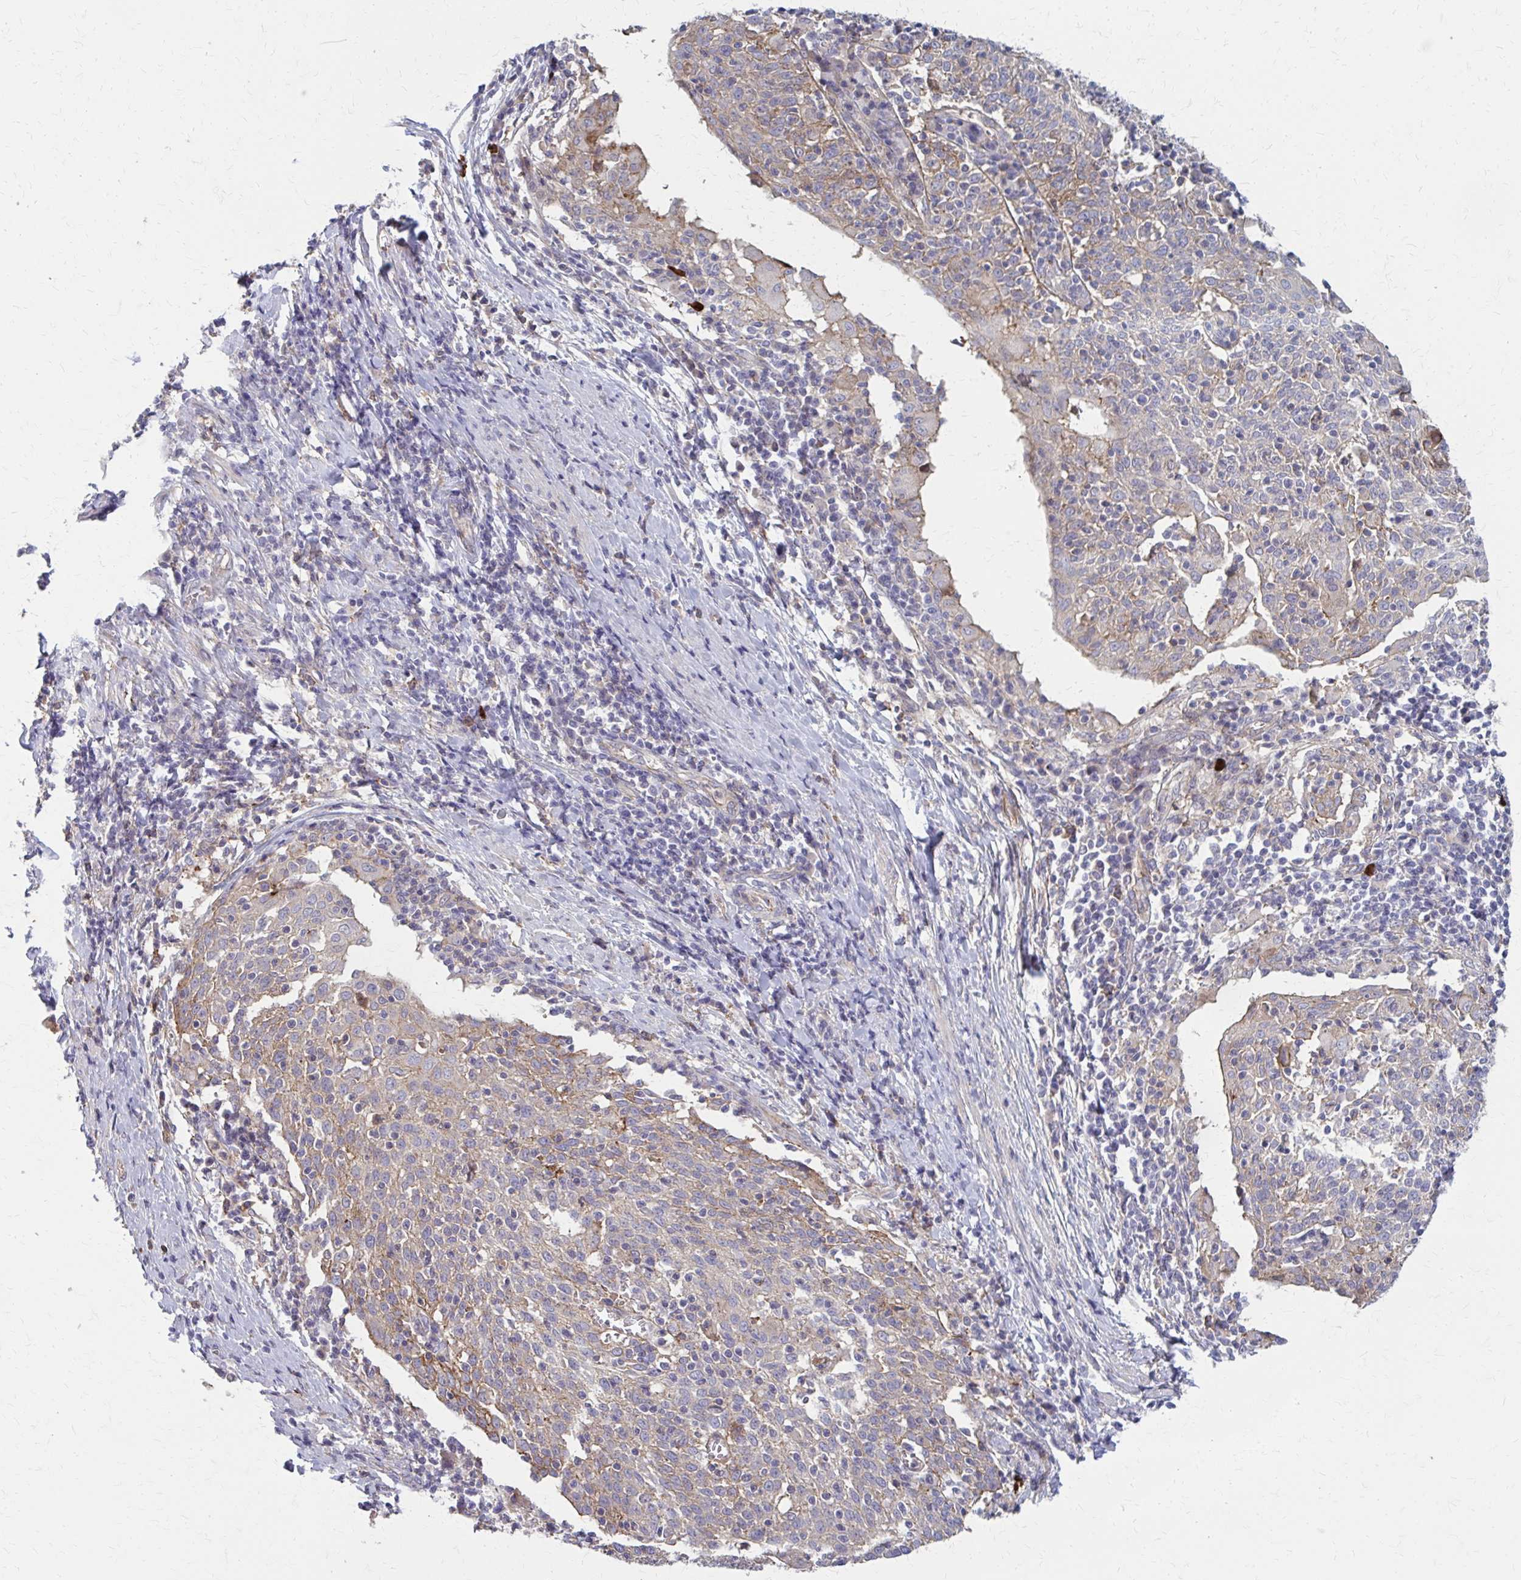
{"staining": {"intensity": "weak", "quantity": "<25%", "location": "cytoplasmic/membranous"}, "tissue": "cervical cancer", "cell_type": "Tumor cells", "image_type": "cancer", "snomed": [{"axis": "morphology", "description": "Squamous cell carcinoma, NOS"}, {"axis": "topography", "description": "Cervix"}], "caption": "DAB immunohistochemical staining of human cervical squamous cell carcinoma shows no significant staining in tumor cells.", "gene": "MMP14", "patient": {"sex": "female", "age": 52}}